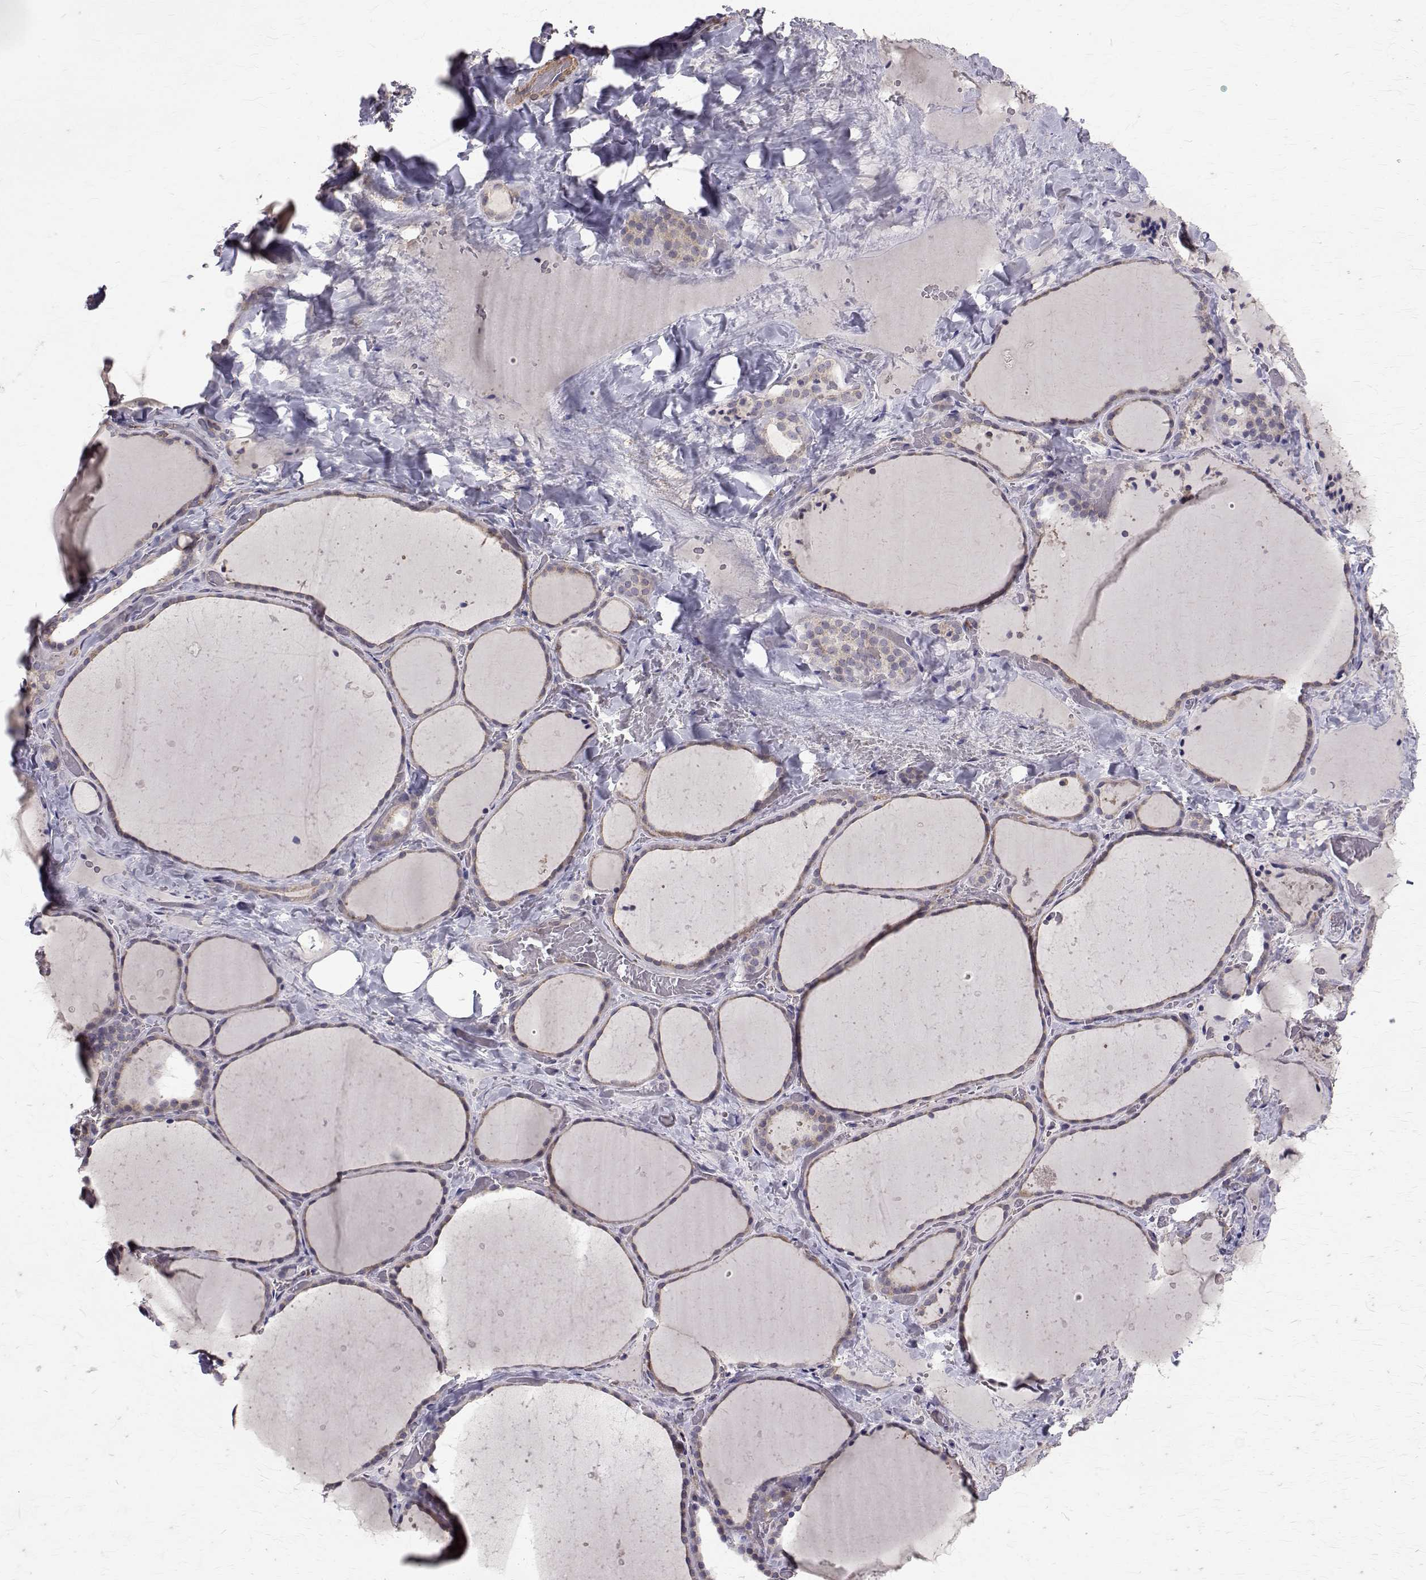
{"staining": {"intensity": "negative", "quantity": "none", "location": "none"}, "tissue": "thyroid gland", "cell_type": "Glandular cells", "image_type": "normal", "snomed": [{"axis": "morphology", "description": "Normal tissue, NOS"}, {"axis": "topography", "description": "Thyroid gland"}], "caption": "Immunohistochemistry (IHC) of unremarkable human thyroid gland reveals no positivity in glandular cells.", "gene": "CCDC89", "patient": {"sex": "female", "age": 36}}